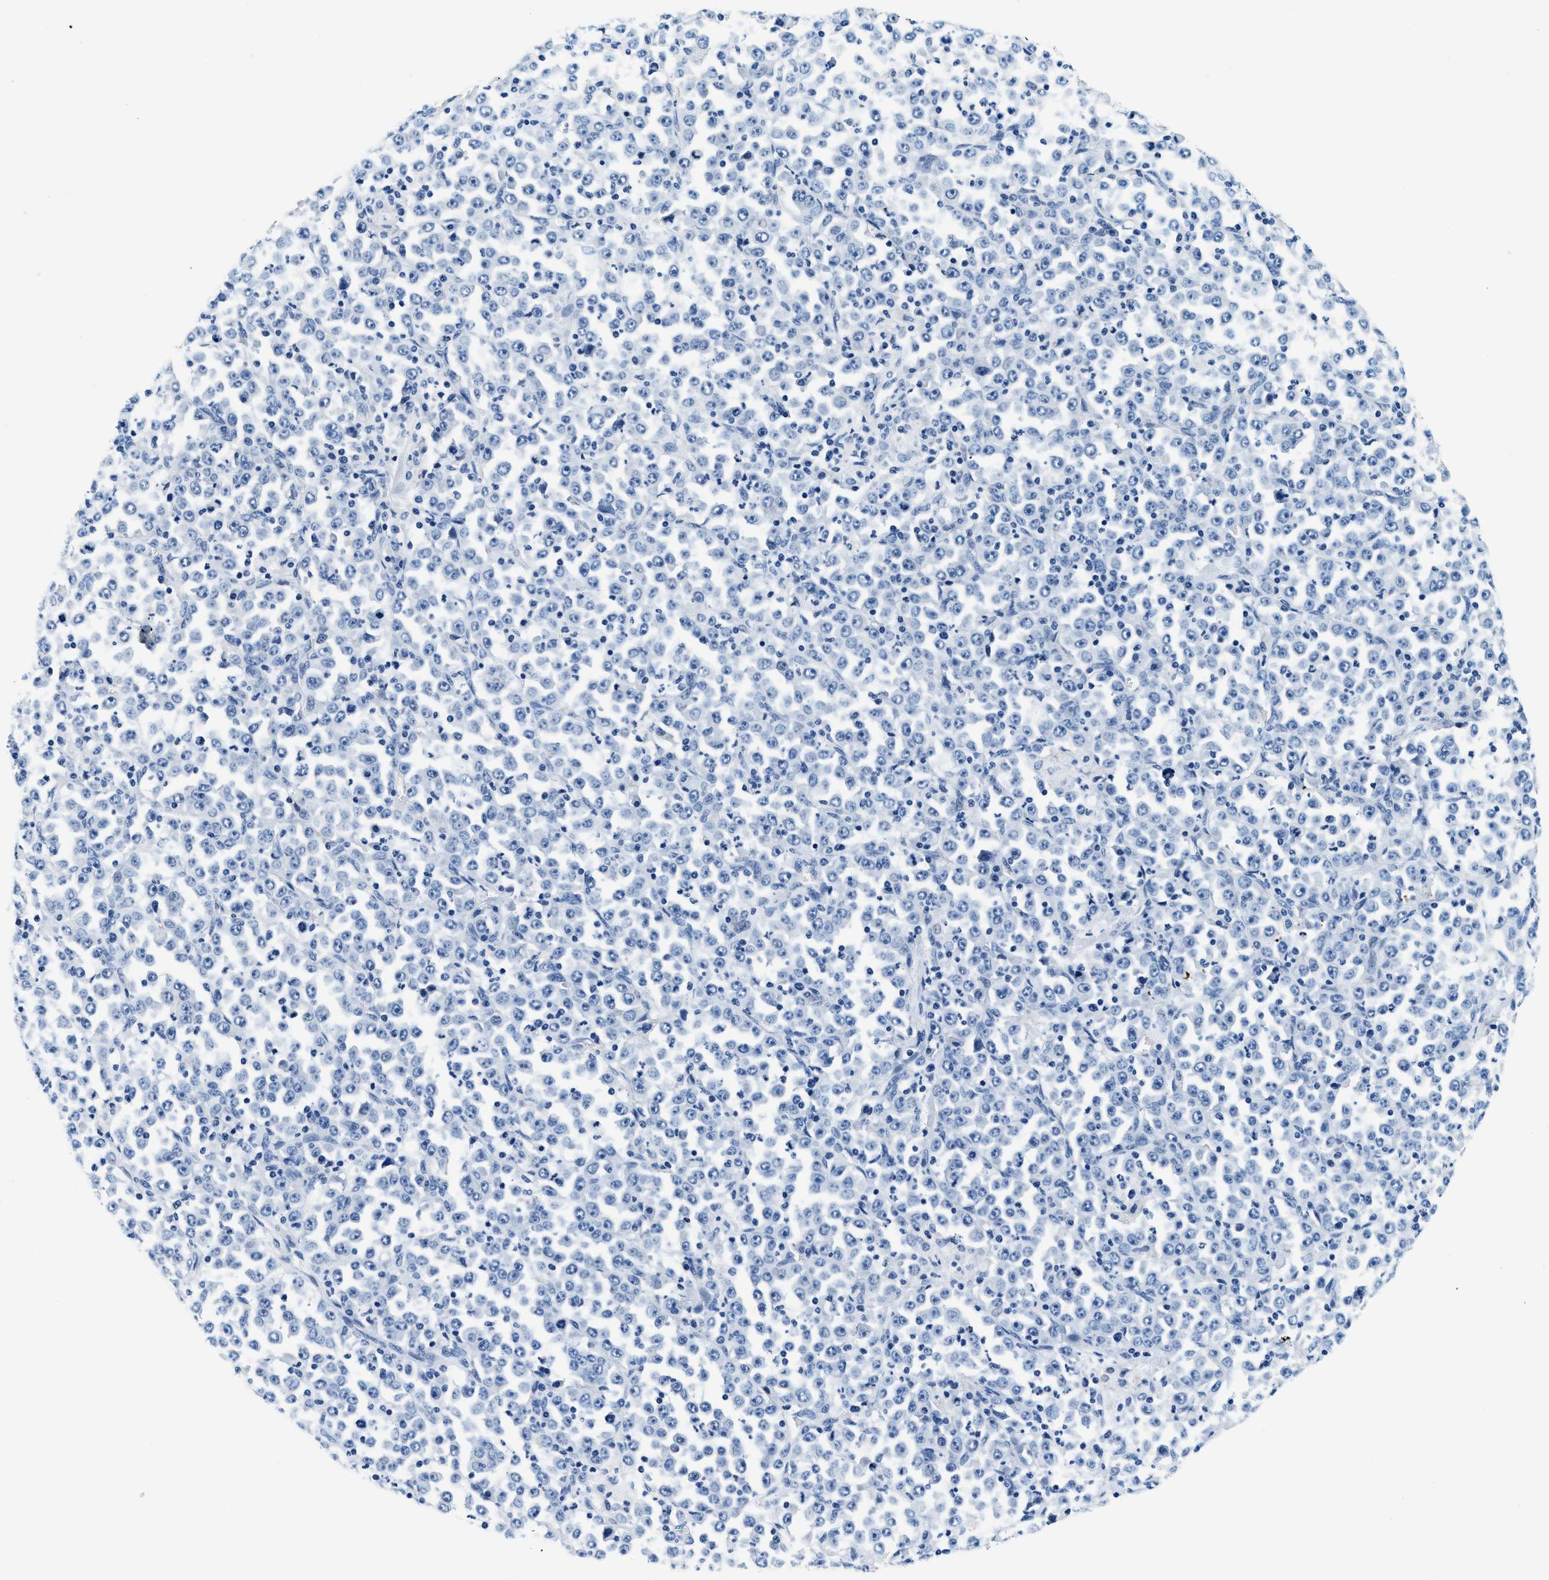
{"staining": {"intensity": "negative", "quantity": "none", "location": "none"}, "tissue": "stomach cancer", "cell_type": "Tumor cells", "image_type": "cancer", "snomed": [{"axis": "morphology", "description": "Normal tissue, NOS"}, {"axis": "morphology", "description": "Adenocarcinoma, NOS"}, {"axis": "topography", "description": "Stomach, upper"}, {"axis": "topography", "description": "Stomach"}], "caption": "The IHC micrograph has no significant expression in tumor cells of adenocarcinoma (stomach) tissue.", "gene": "GSTM3", "patient": {"sex": "male", "age": 59}}